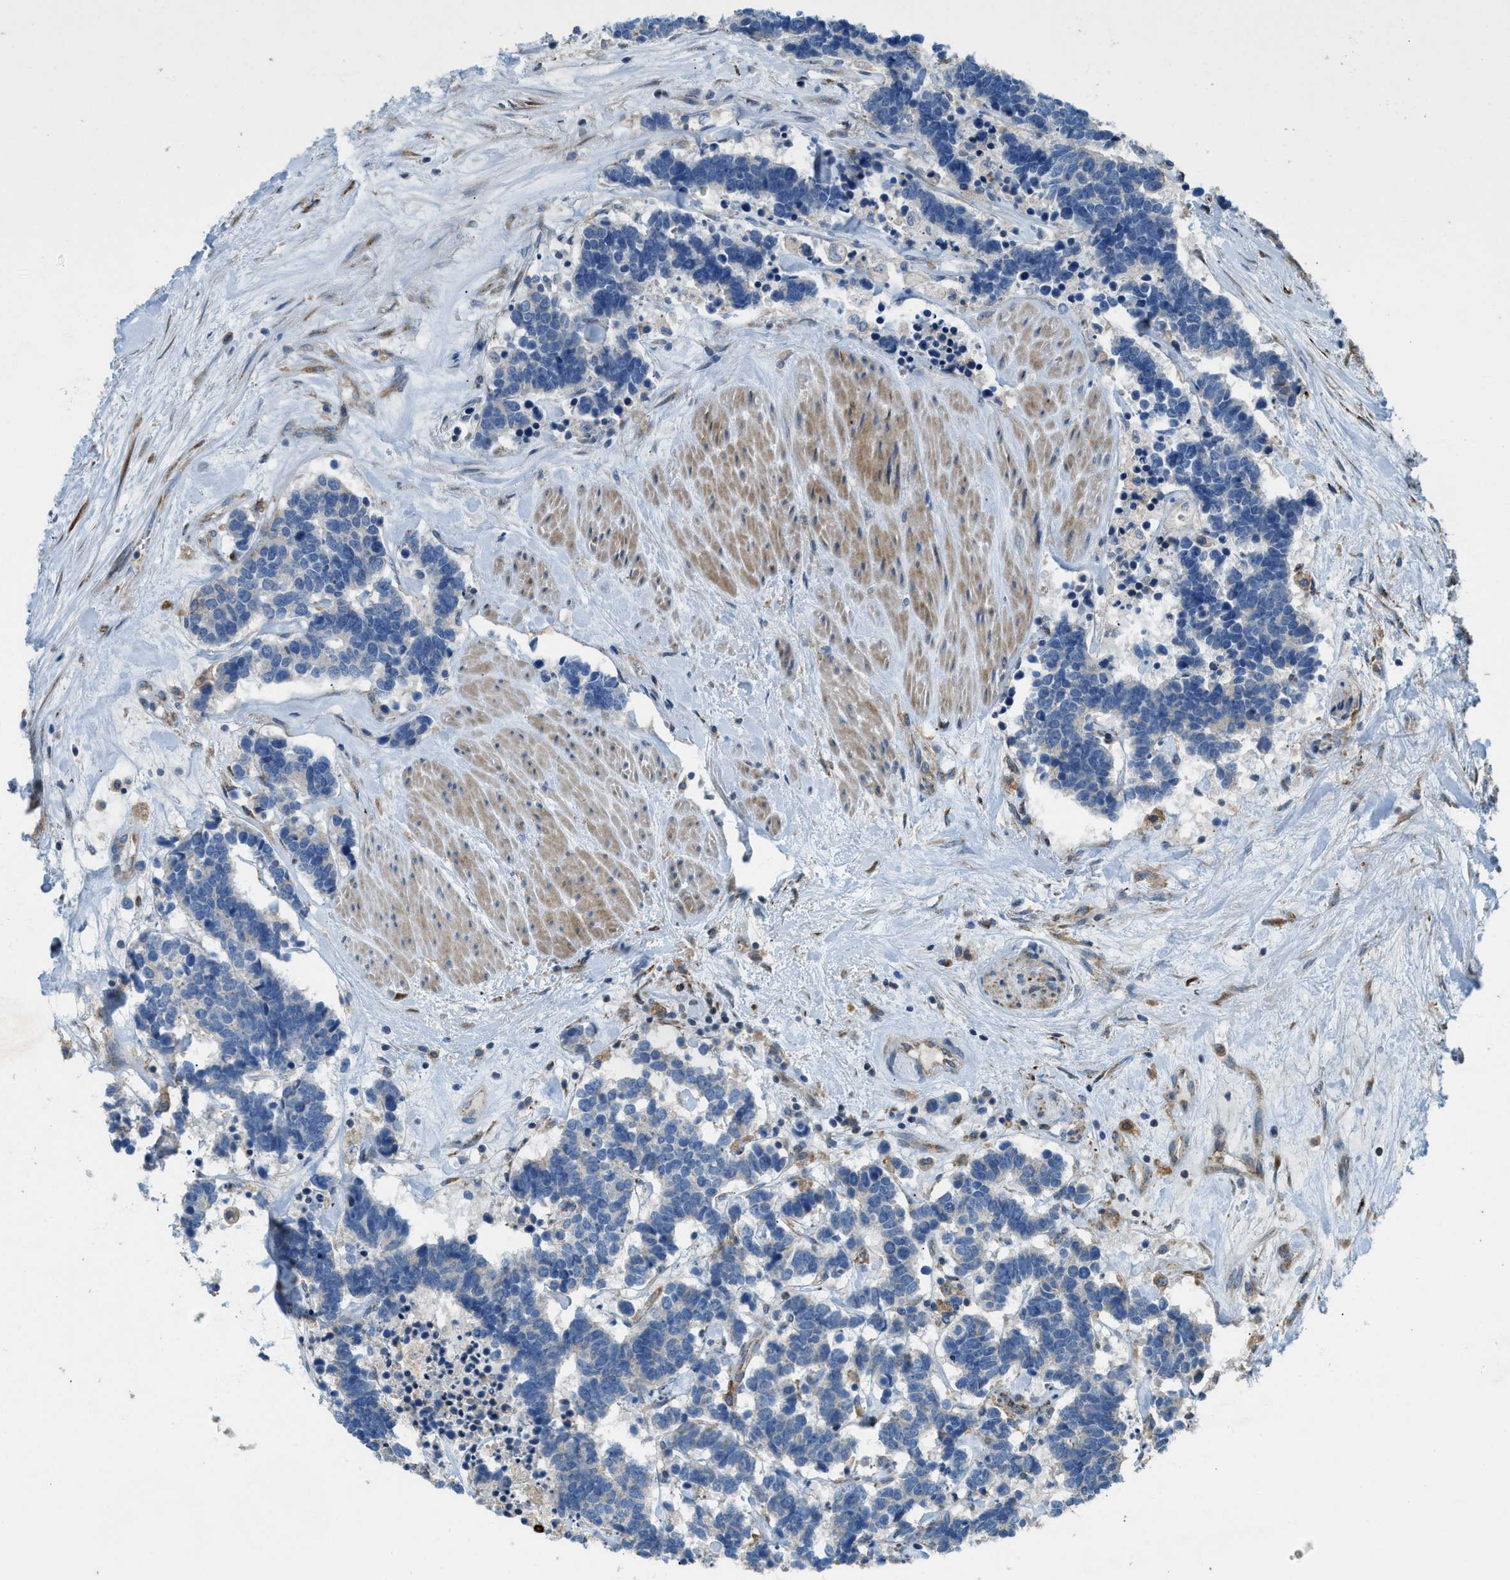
{"staining": {"intensity": "negative", "quantity": "none", "location": "none"}, "tissue": "carcinoid", "cell_type": "Tumor cells", "image_type": "cancer", "snomed": [{"axis": "morphology", "description": "Carcinoma, NOS"}, {"axis": "morphology", "description": "Carcinoid, malignant, NOS"}, {"axis": "topography", "description": "Urinary bladder"}], "caption": "This is an immunohistochemistry (IHC) micrograph of human carcinoma. There is no expression in tumor cells.", "gene": "TMEM68", "patient": {"sex": "male", "age": 57}}